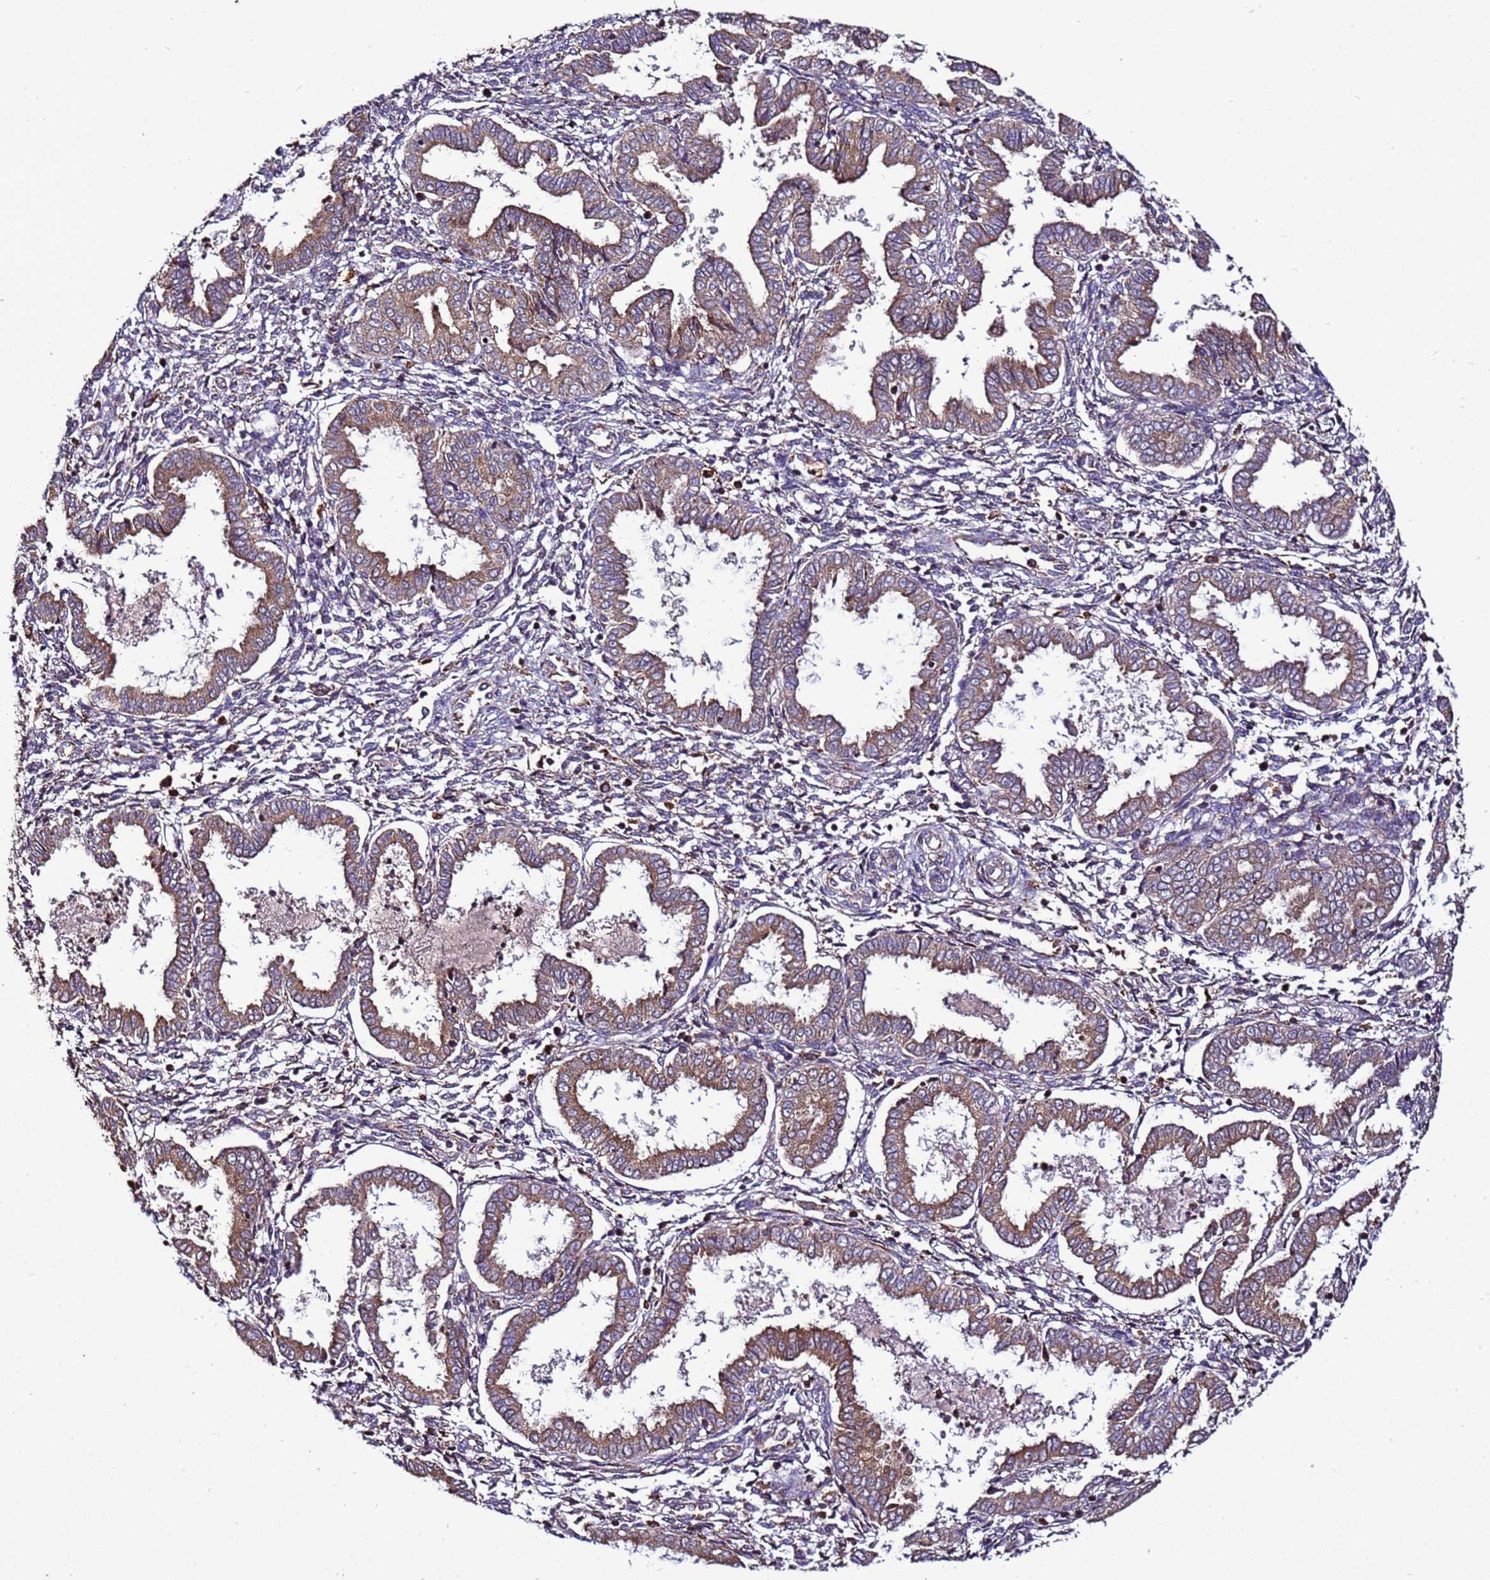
{"staining": {"intensity": "weak", "quantity": "25%-75%", "location": "cytoplasmic/membranous"}, "tissue": "endometrium", "cell_type": "Cells in endometrial stroma", "image_type": "normal", "snomed": [{"axis": "morphology", "description": "Normal tissue, NOS"}, {"axis": "topography", "description": "Endometrium"}], "caption": "The image shows staining of normal endometrium, revealing weak cytoplasmic/membranous protein positivity (brown color) within cells in endometrial stroma. Using DAB (3,3'-diaminobenzidine) (brown) and hematoxylin (blue) stains, captured at high magnification using brightfield microscopy.", "gene": "ANTKMT", "patient": {"sex": "female", "age": 33}}